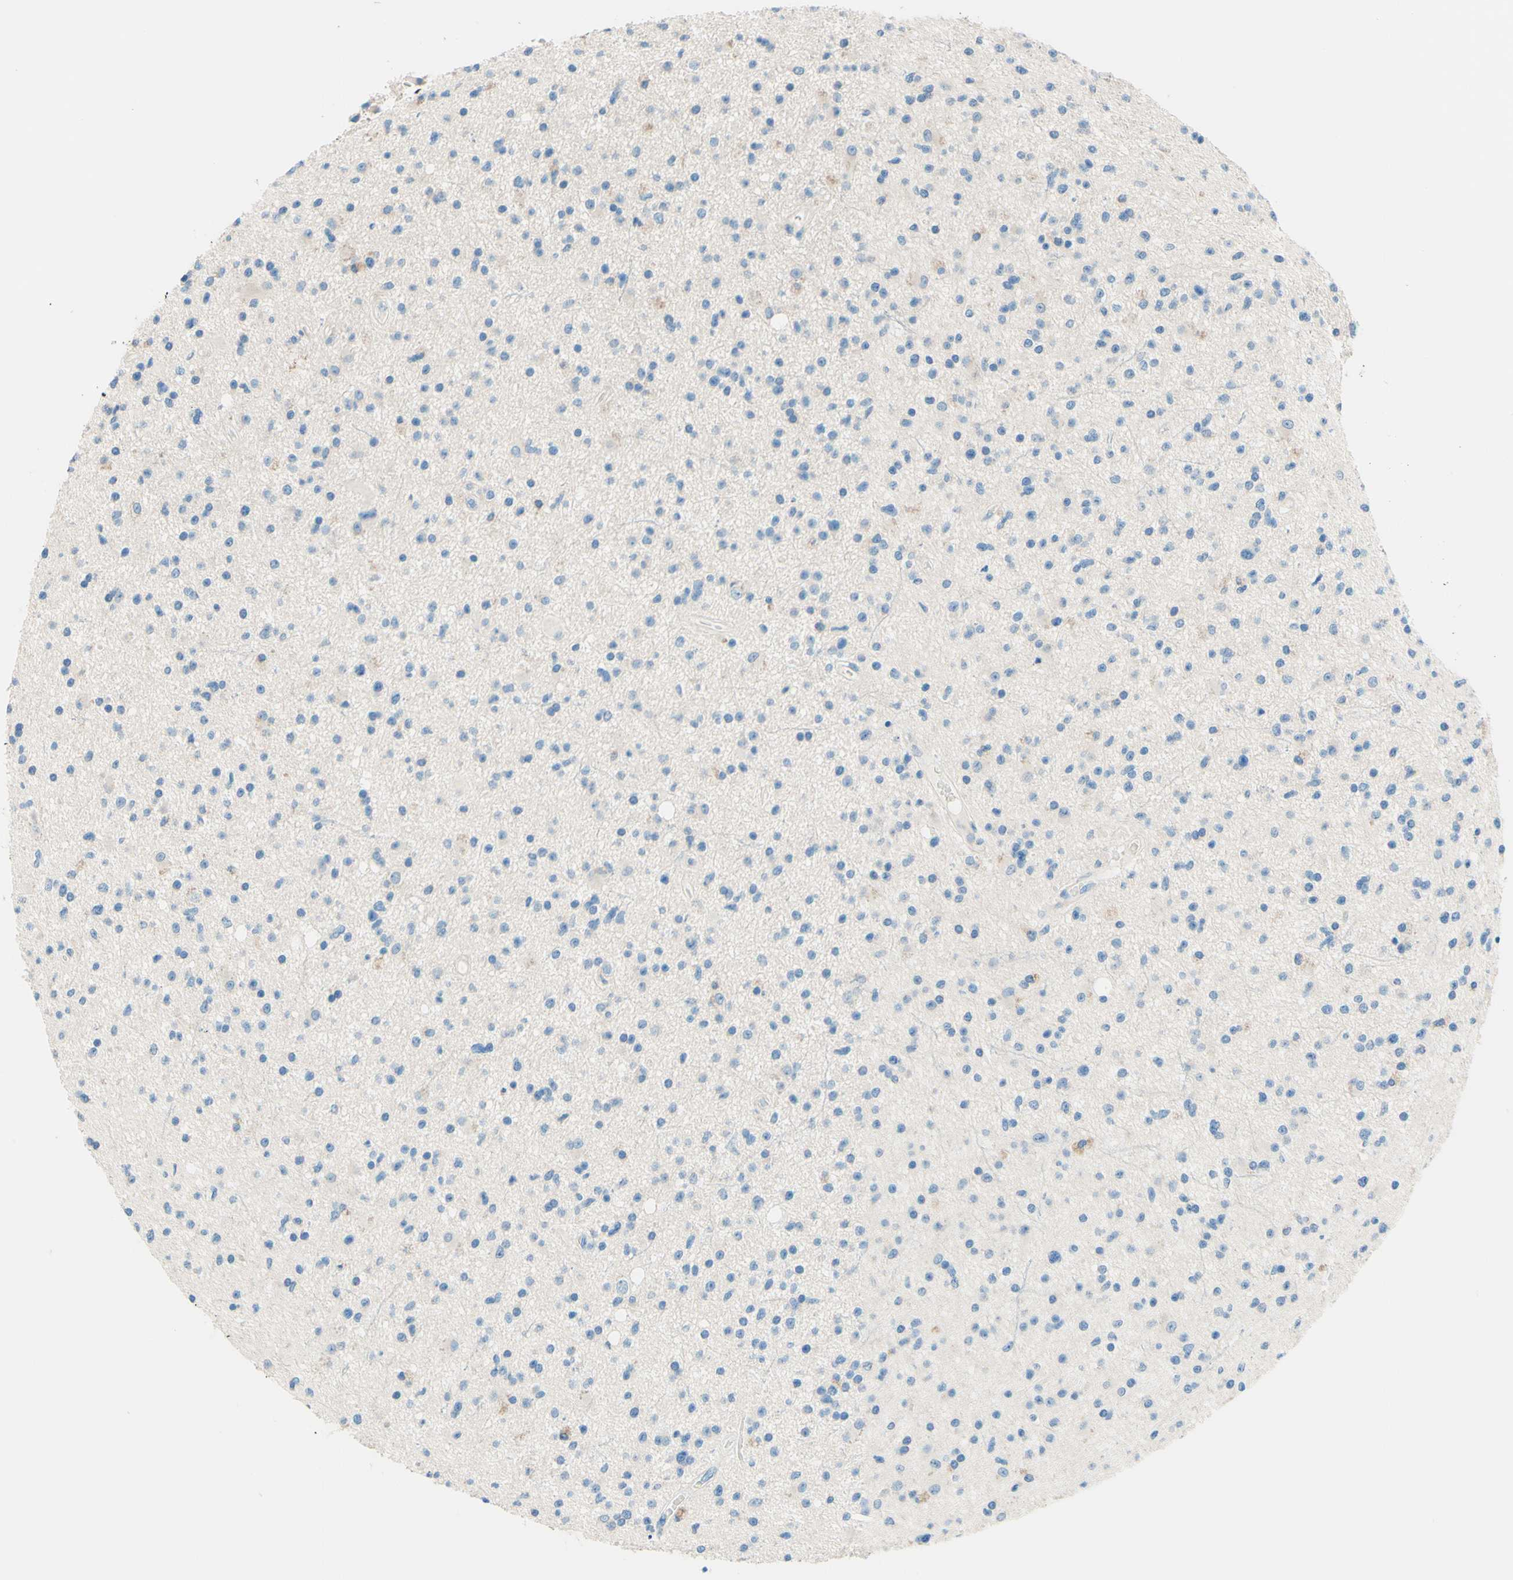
{"staining": {"intensity": "weak", "quantity": "<25%", "location": "cytoplasmic/membranous"}, "tissue": "glioma", "cell_type": "Tumor cells", "image_type": "cancer", "snomed": [{"axis": "morphology", "description": "Glioma, malignant, High grade"}, {"axis": "topography", "description": "Brain"}], "caption": "Tumor cells show no significant positivity in malignant high-grade glioma. (IHC, brightfield microscopy, high magnification).", "gene": "PASD1", "patient": {"sex": "male", "age": 33}}